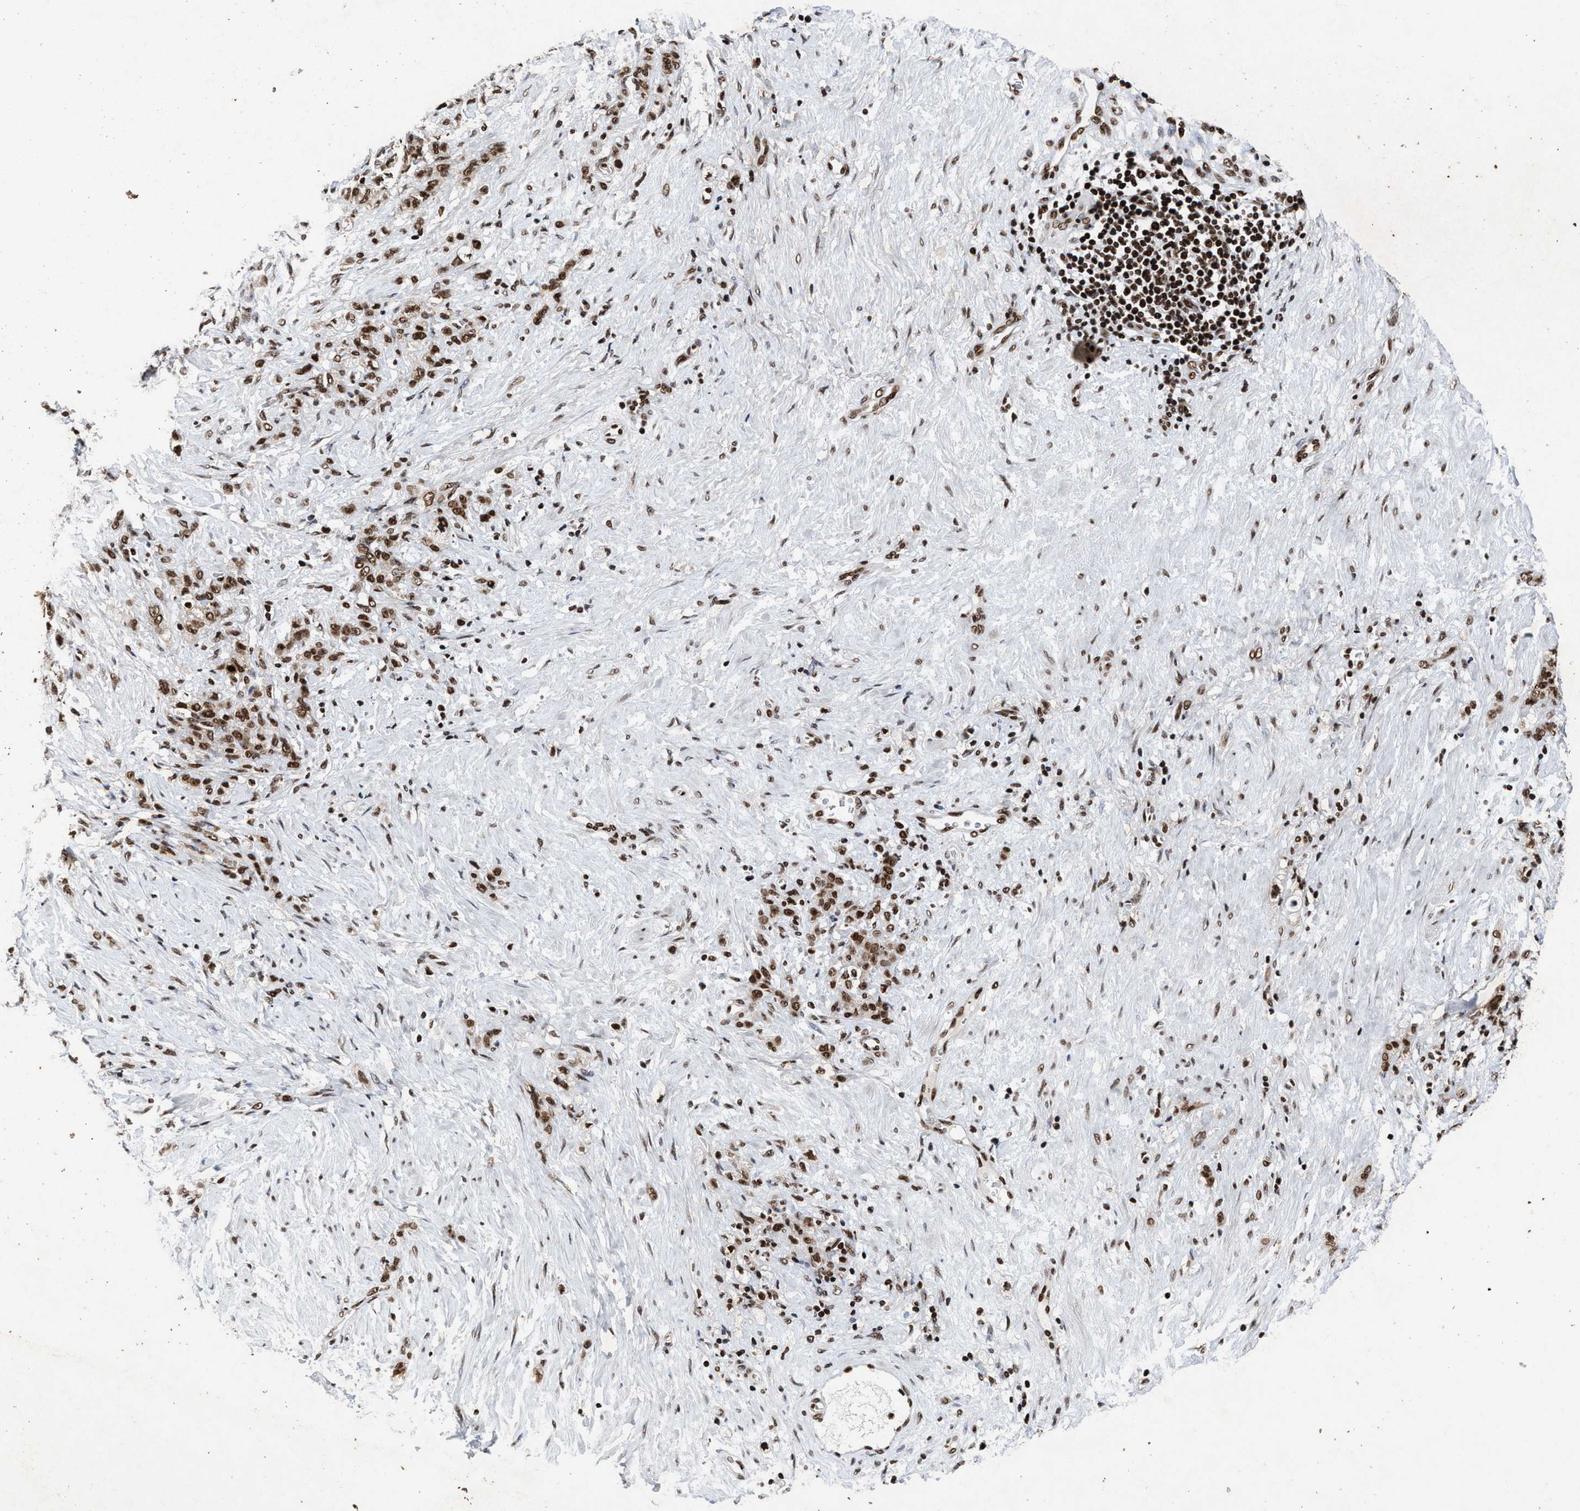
{"staining": {"intensity": "moderate", "quantity": ">75%", "location": "cytoplasmic/membranous,nuclear"}, "tissue": "stomach cancer", "cell_type": "Tumor cells", "image_type": "cancer", "snomed": [{"axis": "morphology", "description": "Adenocarcinoma, NOS"}, {"axis": "topography", "description": "Stomach"}], "caption": "The micrograph shows immunohistochemical staining of stomach cancer. There is moderate cytoplasmic/membranous and nuclear expression is seen in approximately >75% of tumor cells.", "gene": "ALYREF", "patient": {"sex": "male", "age": 82}}